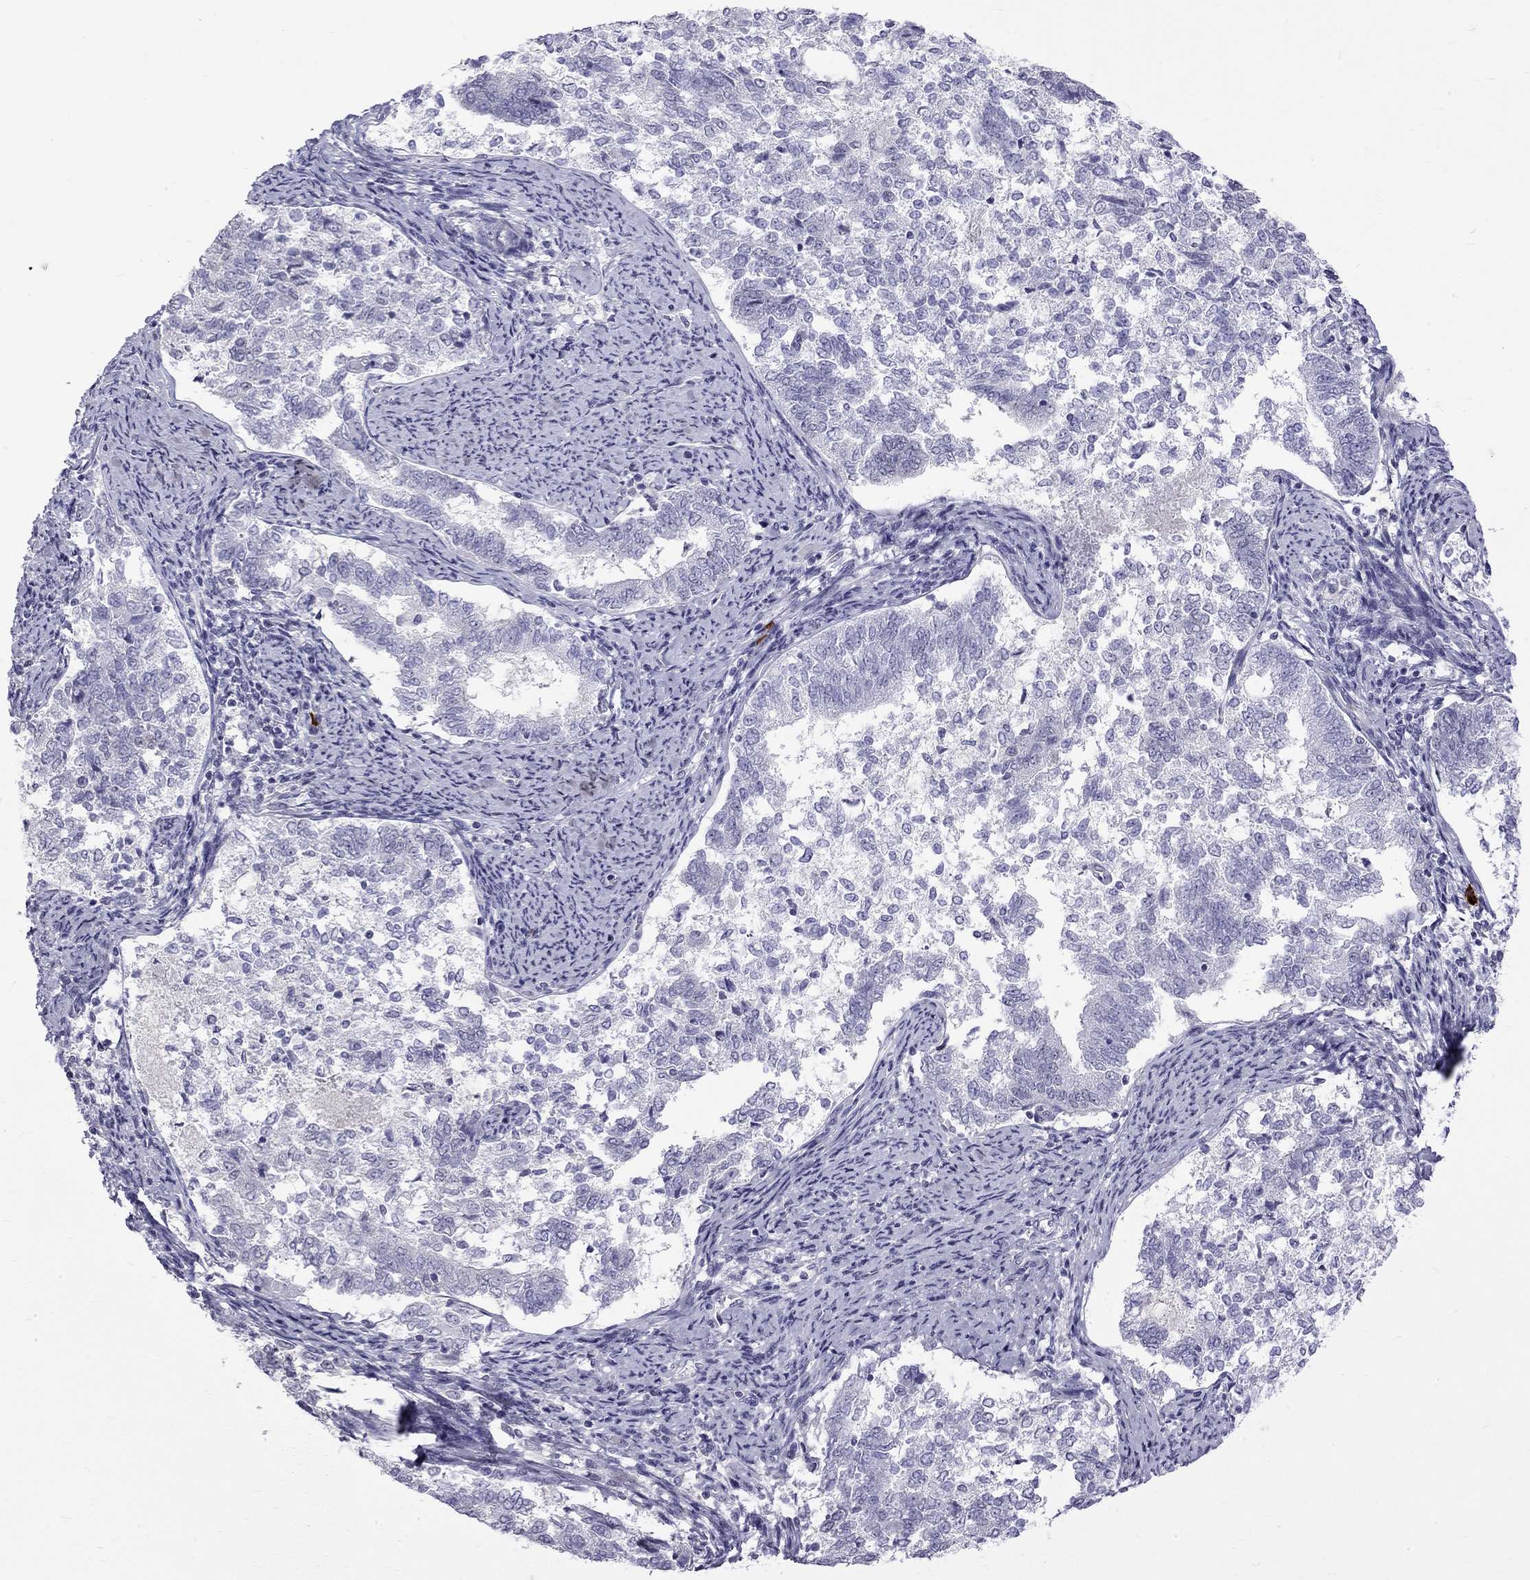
{"staining": {"intensity": "negative", "quantity": "none", "location": "none"}, "tissue": "endometrial cancer", "cell_type": "Tumor cells", "image_type": "cancer", "snomed": [{"axis": "morphology", "description": "Adenocarcinoma, NOS"}, {"axis": "topography", "description": "Endometrium"}], "caption": "Endometrial cancer (adenocarcinoma) was stained to show a protein in brown. There is no significant positivity in tumor cells.", "gene": "RTL9", "patient": {"sex": "female", "age": 65}}